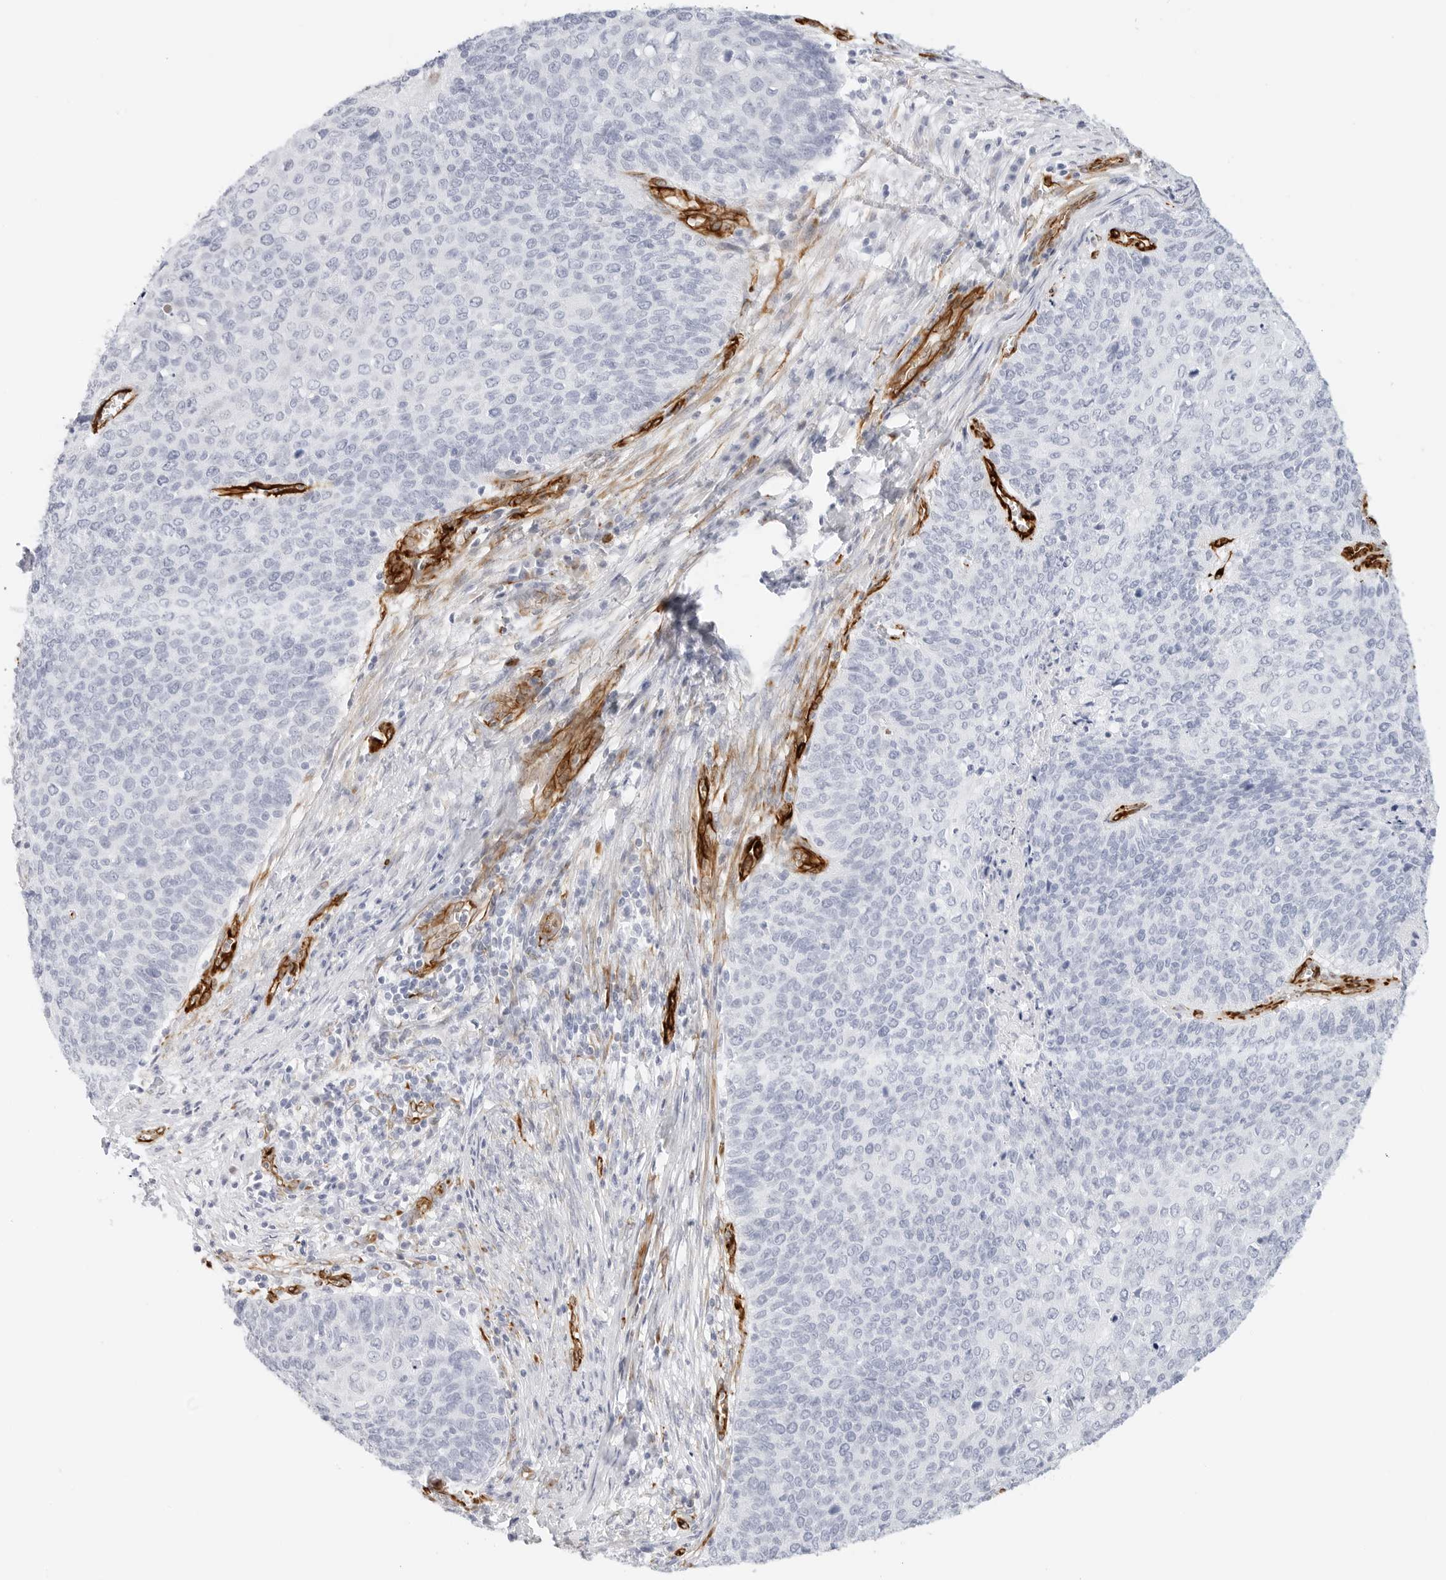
{"staining": {"intensity": "negative", "quantity": "none", "location": "none"}, "tissue": "cervical cancer", "cell_type": "Tumor cells", "image_type": "cancer", "snomed": [{"axis": "morphology", "description": "Squamous cell carcinoma, NOS"}, {"axis": "topography", "description": "Cervix"}], "caption": "A photomicrograph of human cervical squamous cell carcinoma is negative for staining in tumor cells. (DAB (3,3'-diaminobenzidine) immunohistochemistry (IHC) with hematoxylin counter stain).", "gene": "NES", "patient": {"sex": "female", "age": 39}}